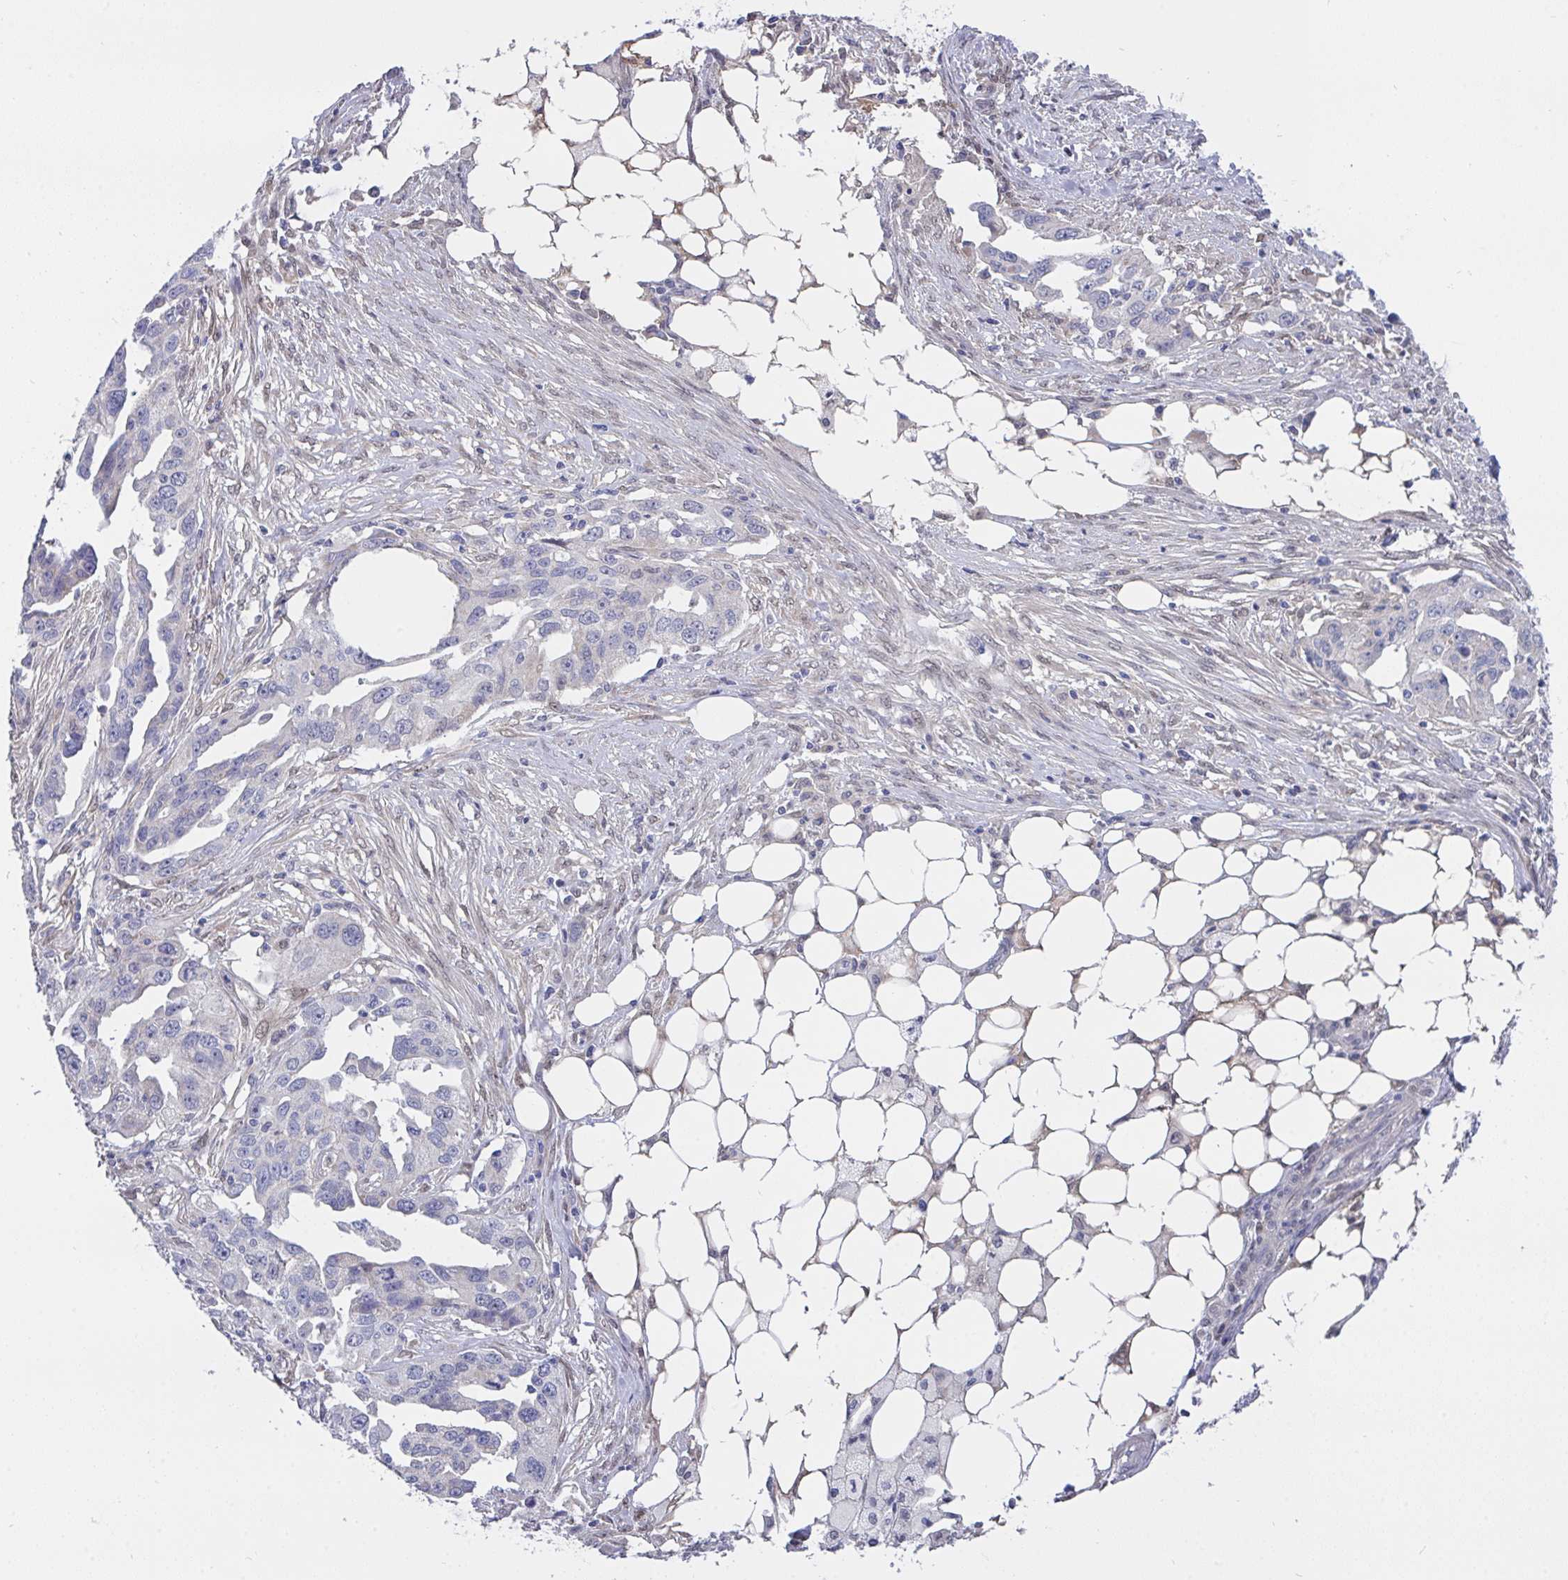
{"staining": {"intensity": "negative", "quantity": "none", "location": "none"}, "tissue": "ovarian cancer", "cell_type": "Tumor cells", "image_type": "cancer", "snomed": [{"axis": "morphology", "description": "Carcinoma, endometroid"}, {"axis": "morphology", "description": "Cystadenocarcinoma, serous, NOS"}, {"axis": "topography", "description": "Ovary"}], "caption": "Ovarian cancer (endometroid carcinoma) stained for a protein using immunohistochemistry (IHC) reveals no positivity tumor cells.", "gene": "L3HYPDH", "patient": {"sex": "female", "age": 45}}